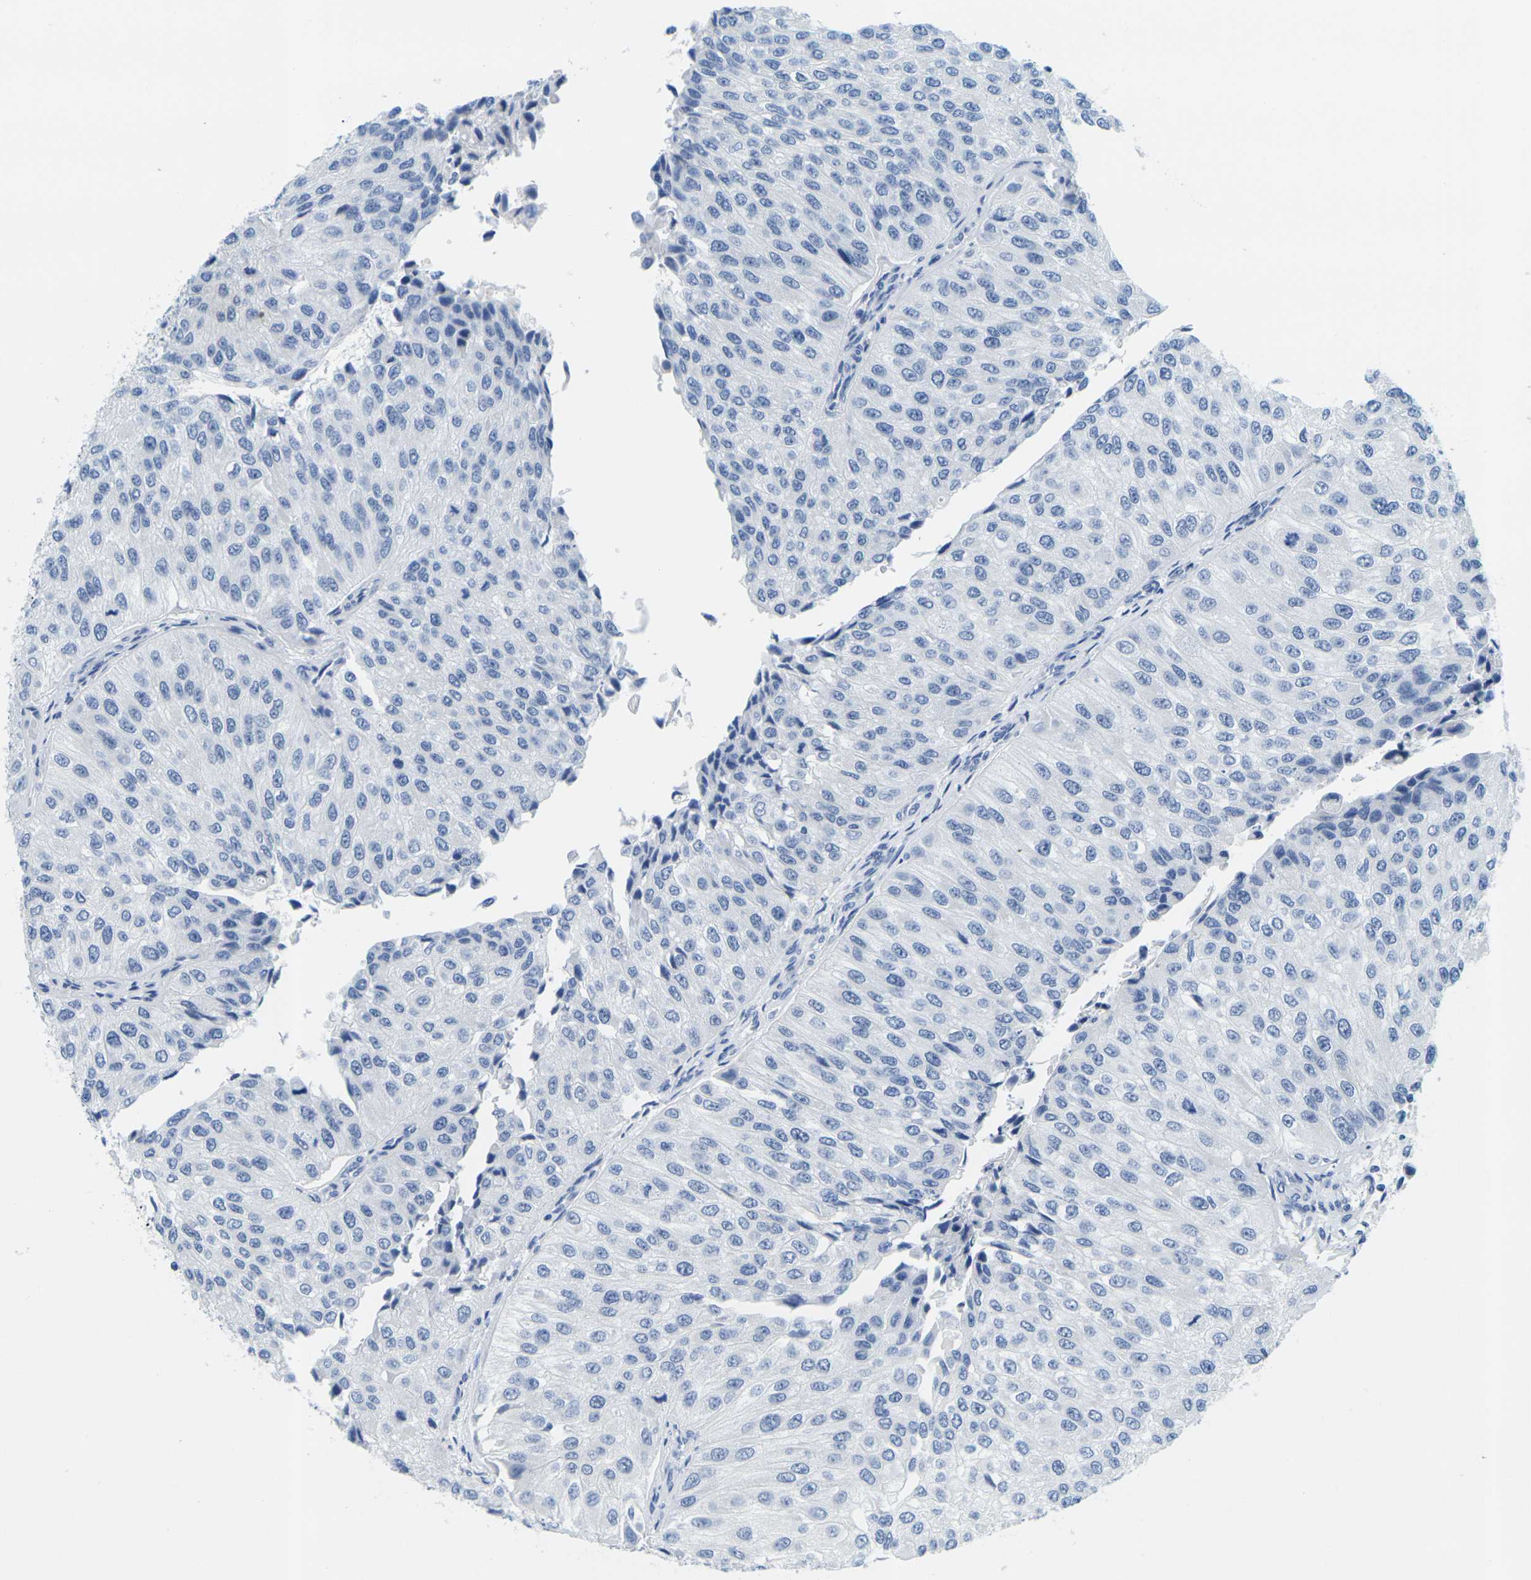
{"staining": {"intensity": "negative", "quantity": "none", "location": "none"}, "tissue": "urothelial cancer", "cell_type": "Tumor cells", "image_type": "cancer", "snomed": [{"axis": "morphology", "description": "Urothelial carcinoma, High grade"}, {"axis": "topography", "description": "Kidney"}, {"axis": "topography", "description": "Urinary bladder"}], "caption": "Tumor cells are negative for brown protein staining in urothelial cancer.", "gene": "GPR15", "patient": {"sex": "male", "age": 77}}